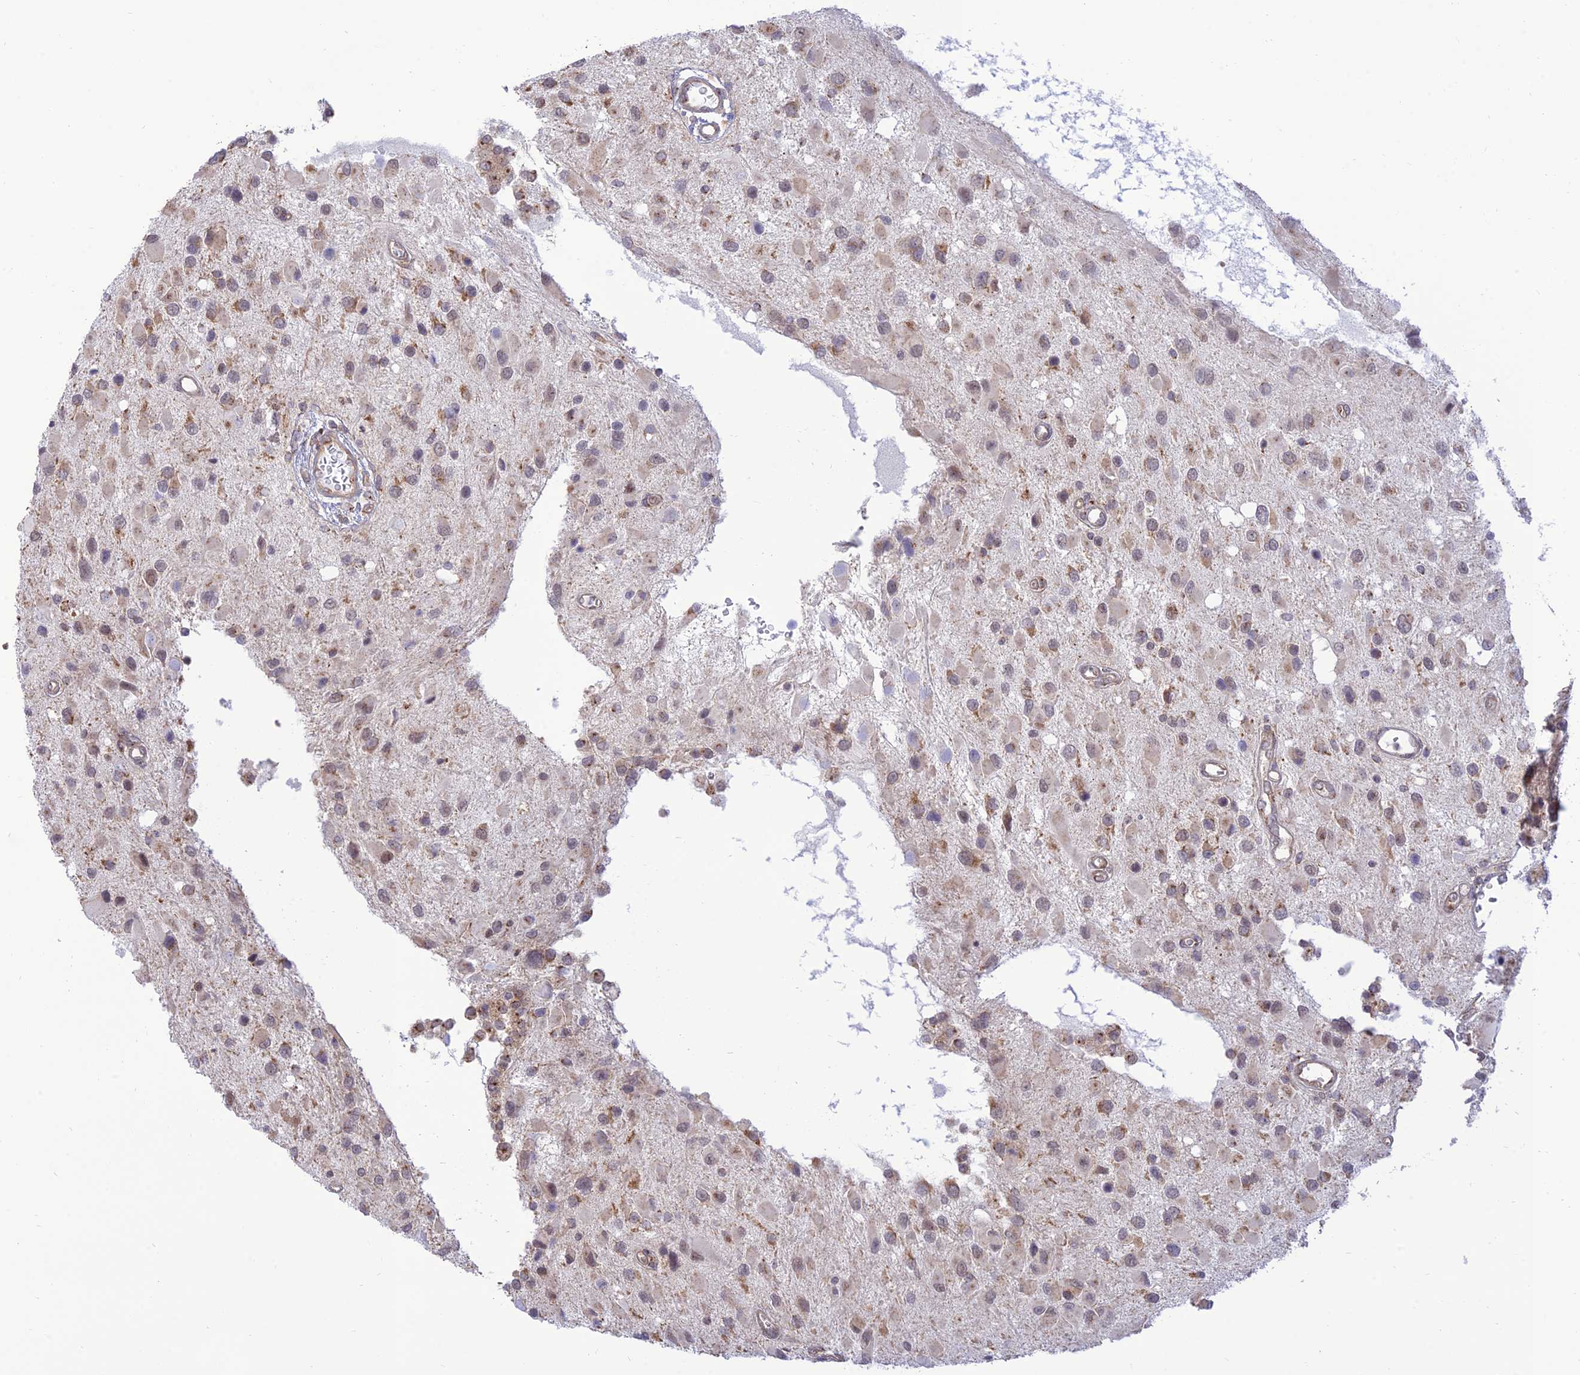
{"staining": {"intensity": "weak", "quantity": "25%-75%", "location": "cytoplasmic/membranous"}, "tissue": "glioma", "cell_type": "Tumor cells", "image_type": "cancer", "snomed": [{"axis": "morphology", "description": "Glioma, malignant, High grade"}, {"axis": "topography", "description": "Brain"}], "caption": "Human malignant high-grade glioma stained with a brown dye displays weak cytoplasmic/membranous positive positivity in approximately 25%-75% of tumor cells.", "gene": "GOLGA3", "patient": {"sex": "male", "age": 53}}